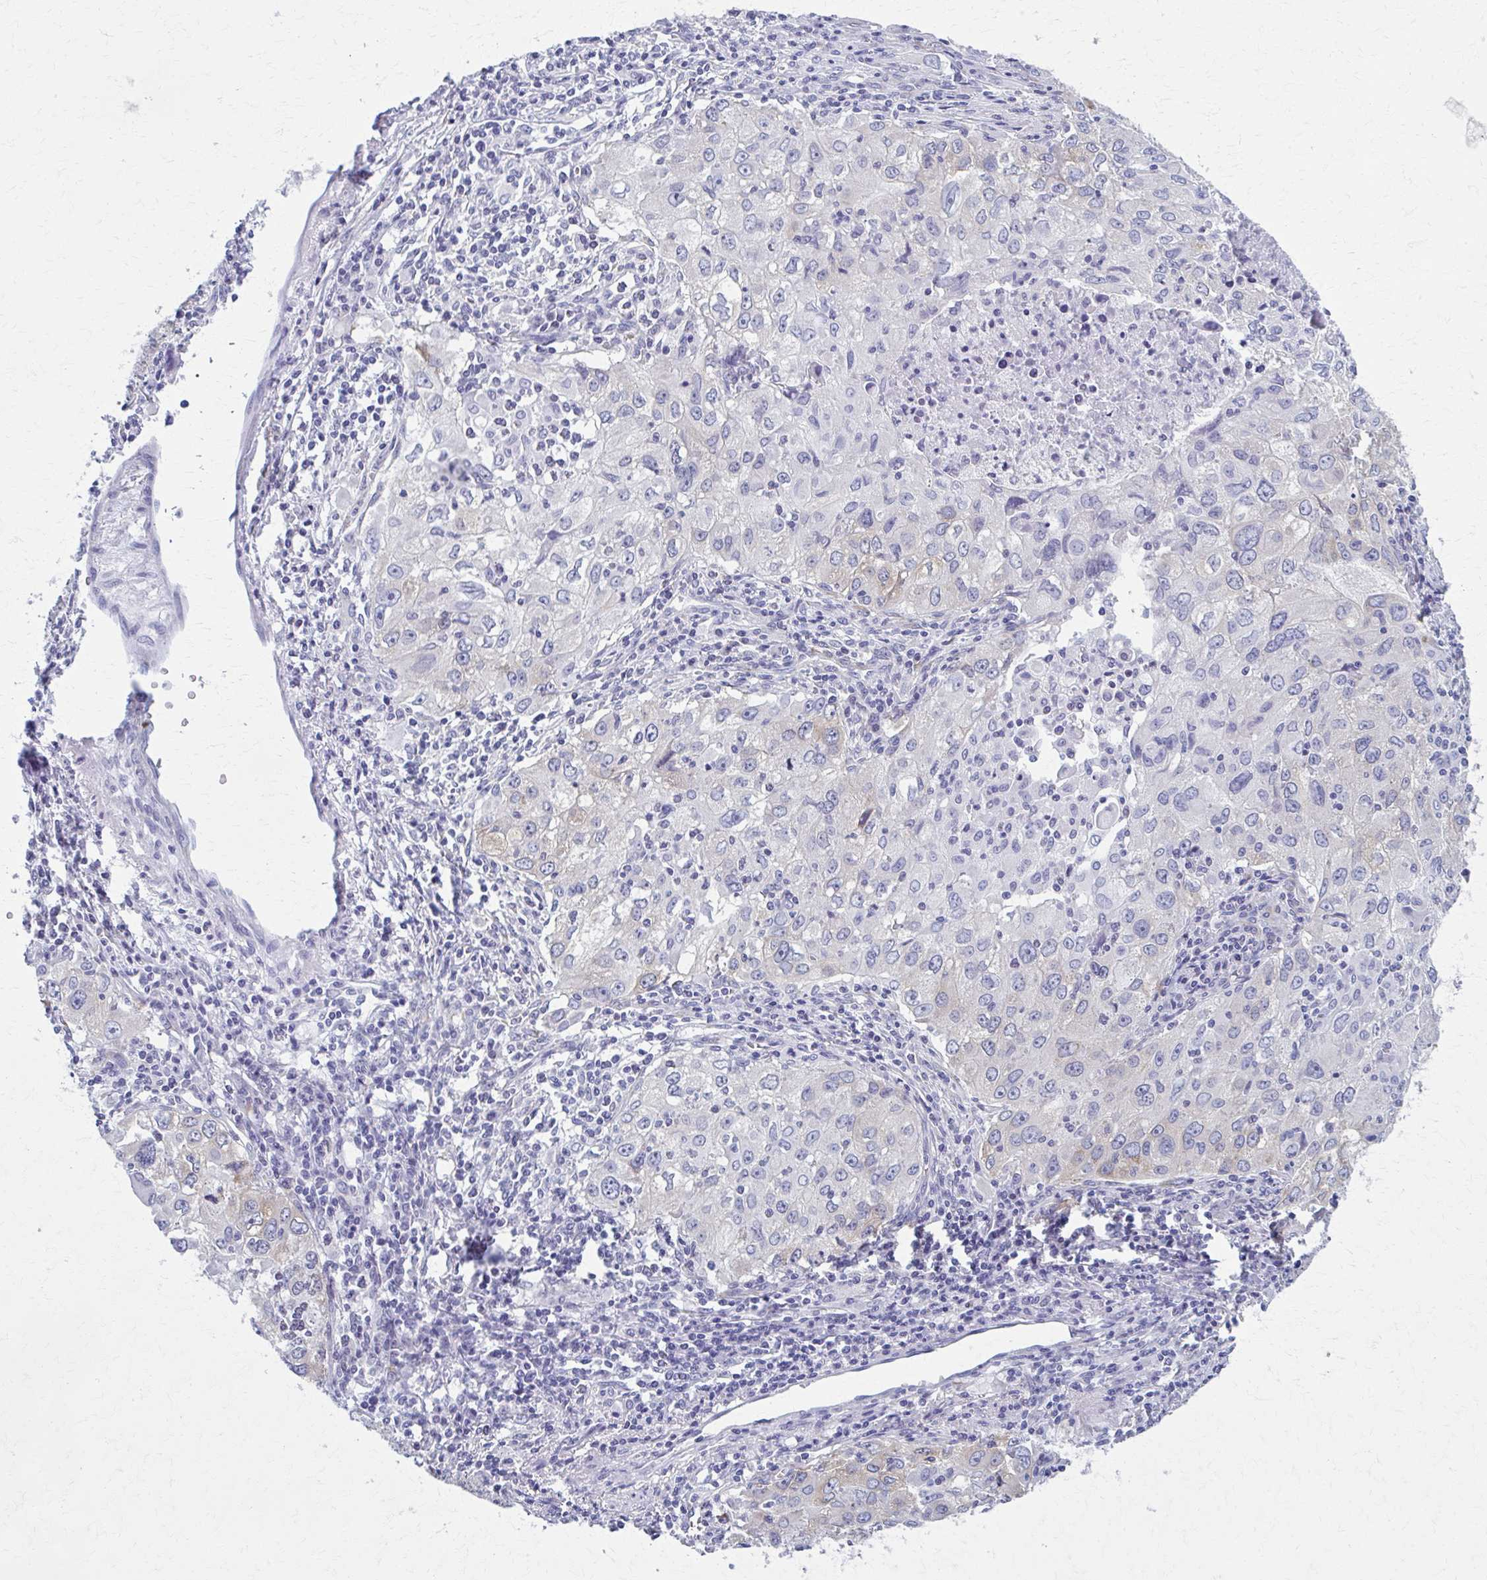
{"staining": {"intensity": "moderate", "quantity": "25%-75%", "location": "cytoplasmic/membranous"}, "tissue": "lung cancer", "cell_type": "Tumor cells", "image_type": "cancer", "snomed": [{"axis": "morphology", "description": "Adenocarcinoma, NOS"}, {"axis": "morphology", "description": "Adenocarcinoma, metastatic, NOS"}, {"axis": "topography", "description": "Lymph node"}, {"axis": "topography", "description": "Lung"}], "caption": "A photomicrograph showing moderate cytoplasmic/membranous expression in about 25%-75% of tumor cells in lung cancer, as visualized by brown immunohistochemical staining.", "gene": "SPATS2L", "patient": {"sex": "female", "age": 42}}